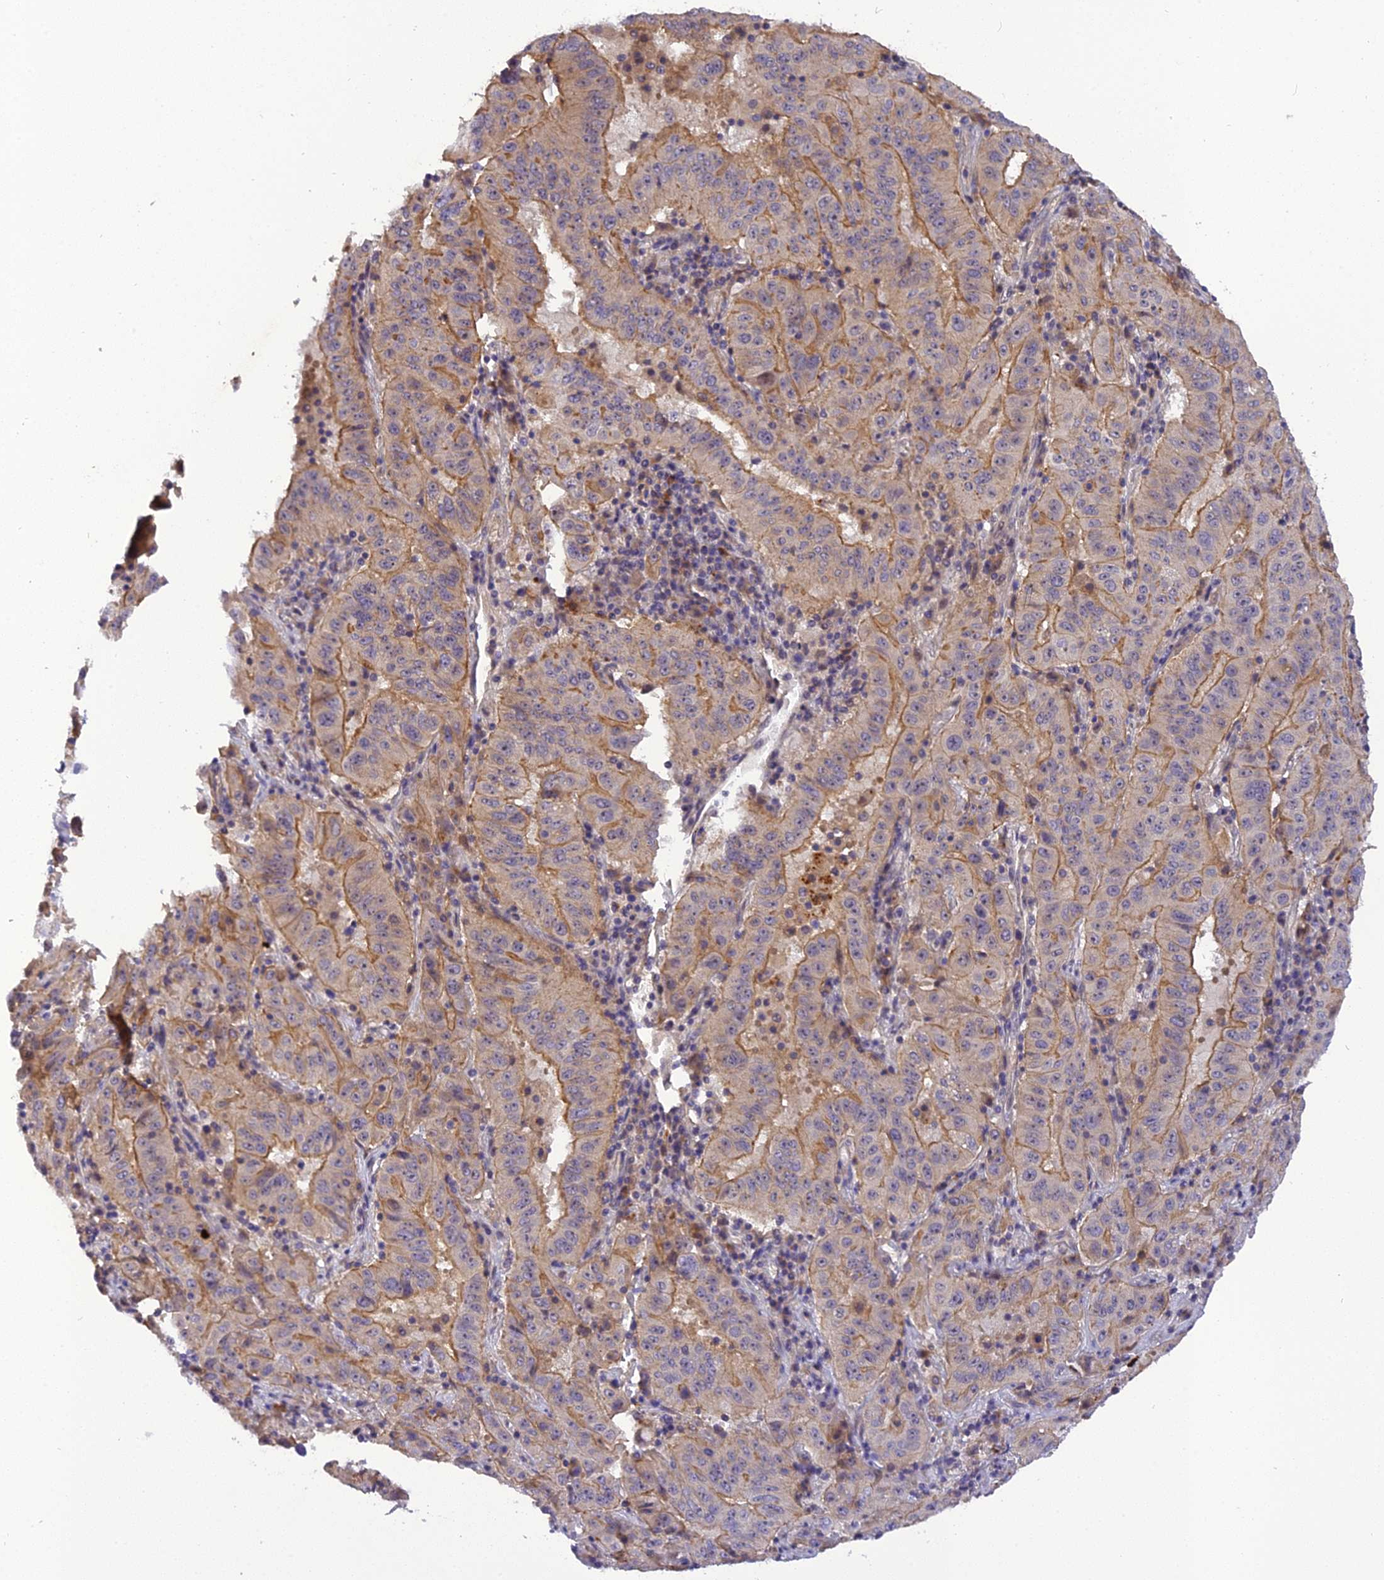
{"staining": {"intensity": "moderate", "quantity": "25%-75%", "location": "cytoplasmic/membranous"}, "tissue": "pancreatic cancer", "cell_type": "Tumor cells", "image_type": "cancer", "snomed": [{"axis": "morphology", "description": "Adenocarcinoma, NOS"}, {"axis": "topography", "description": "Pancreas"}], "caption": "The photomicrograph exhibits staining of pancreatic cancer, revealing moderate cytoplasmic/membranous protein expression (brown color) within tumor cells. The staining was performed using DAB to visualize the protein expression in brown, while the nuclei were stained in blue with hematoxylin (Magnification: 20x).", "gene": "FNIP2", "patient": {"sex": "male", "age": 63}}